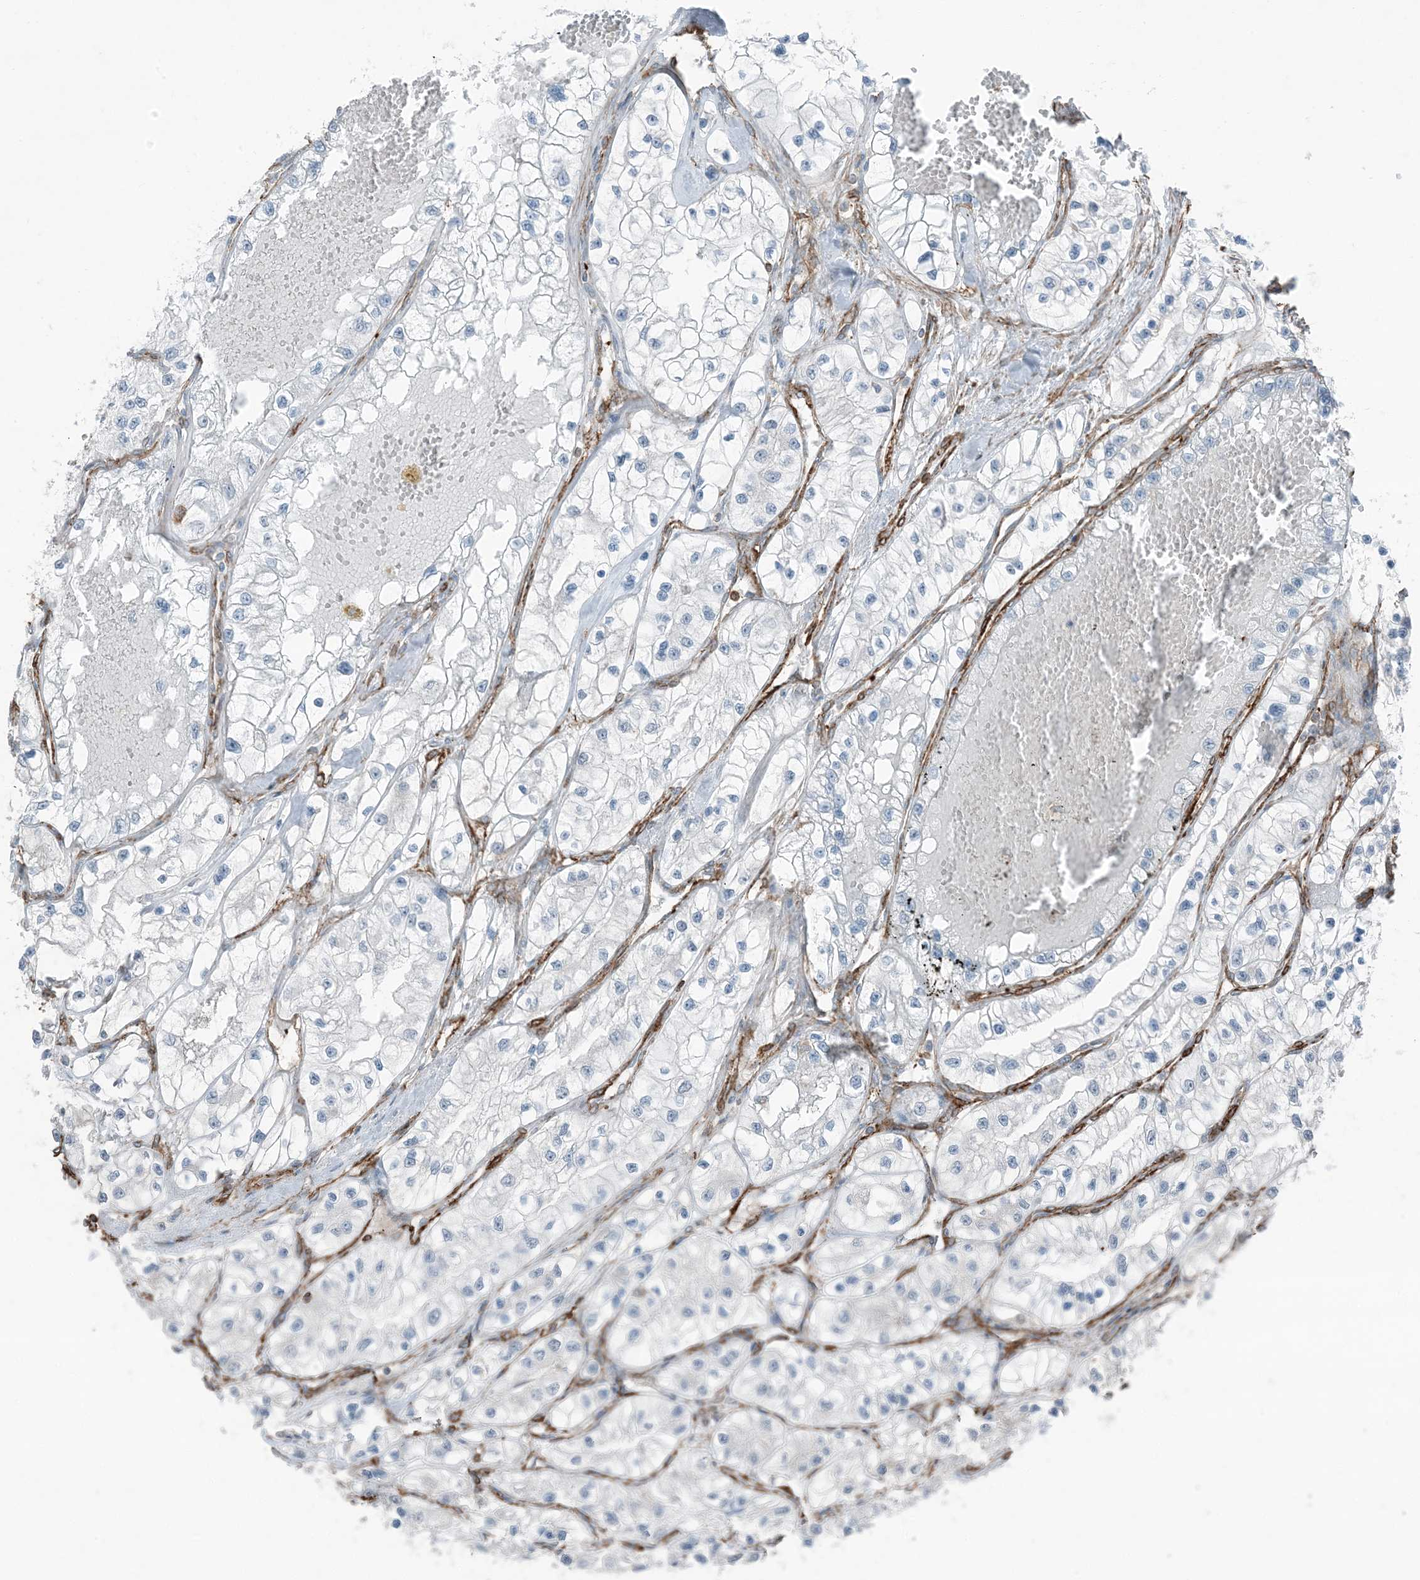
{"staining": {"intensity": "negative", "quantity": "none", "location": "none"}, "tissue": "renal cancer", "cell_type": "Tumor cells", "image_type": "cancer", "snomed": [{"axis": "morphology", "description": "Adenocarcinoma, NOS"}, {"axis": "topography", "description": "Kidney"}], "caption": "Image shows no protein staining in tumor cells of adenocarcinoma (renal) tissue. (DAB IHC, high magnification).", "gene": "APOBEC3C", "patient": {"sex": "female", "age": 57}}